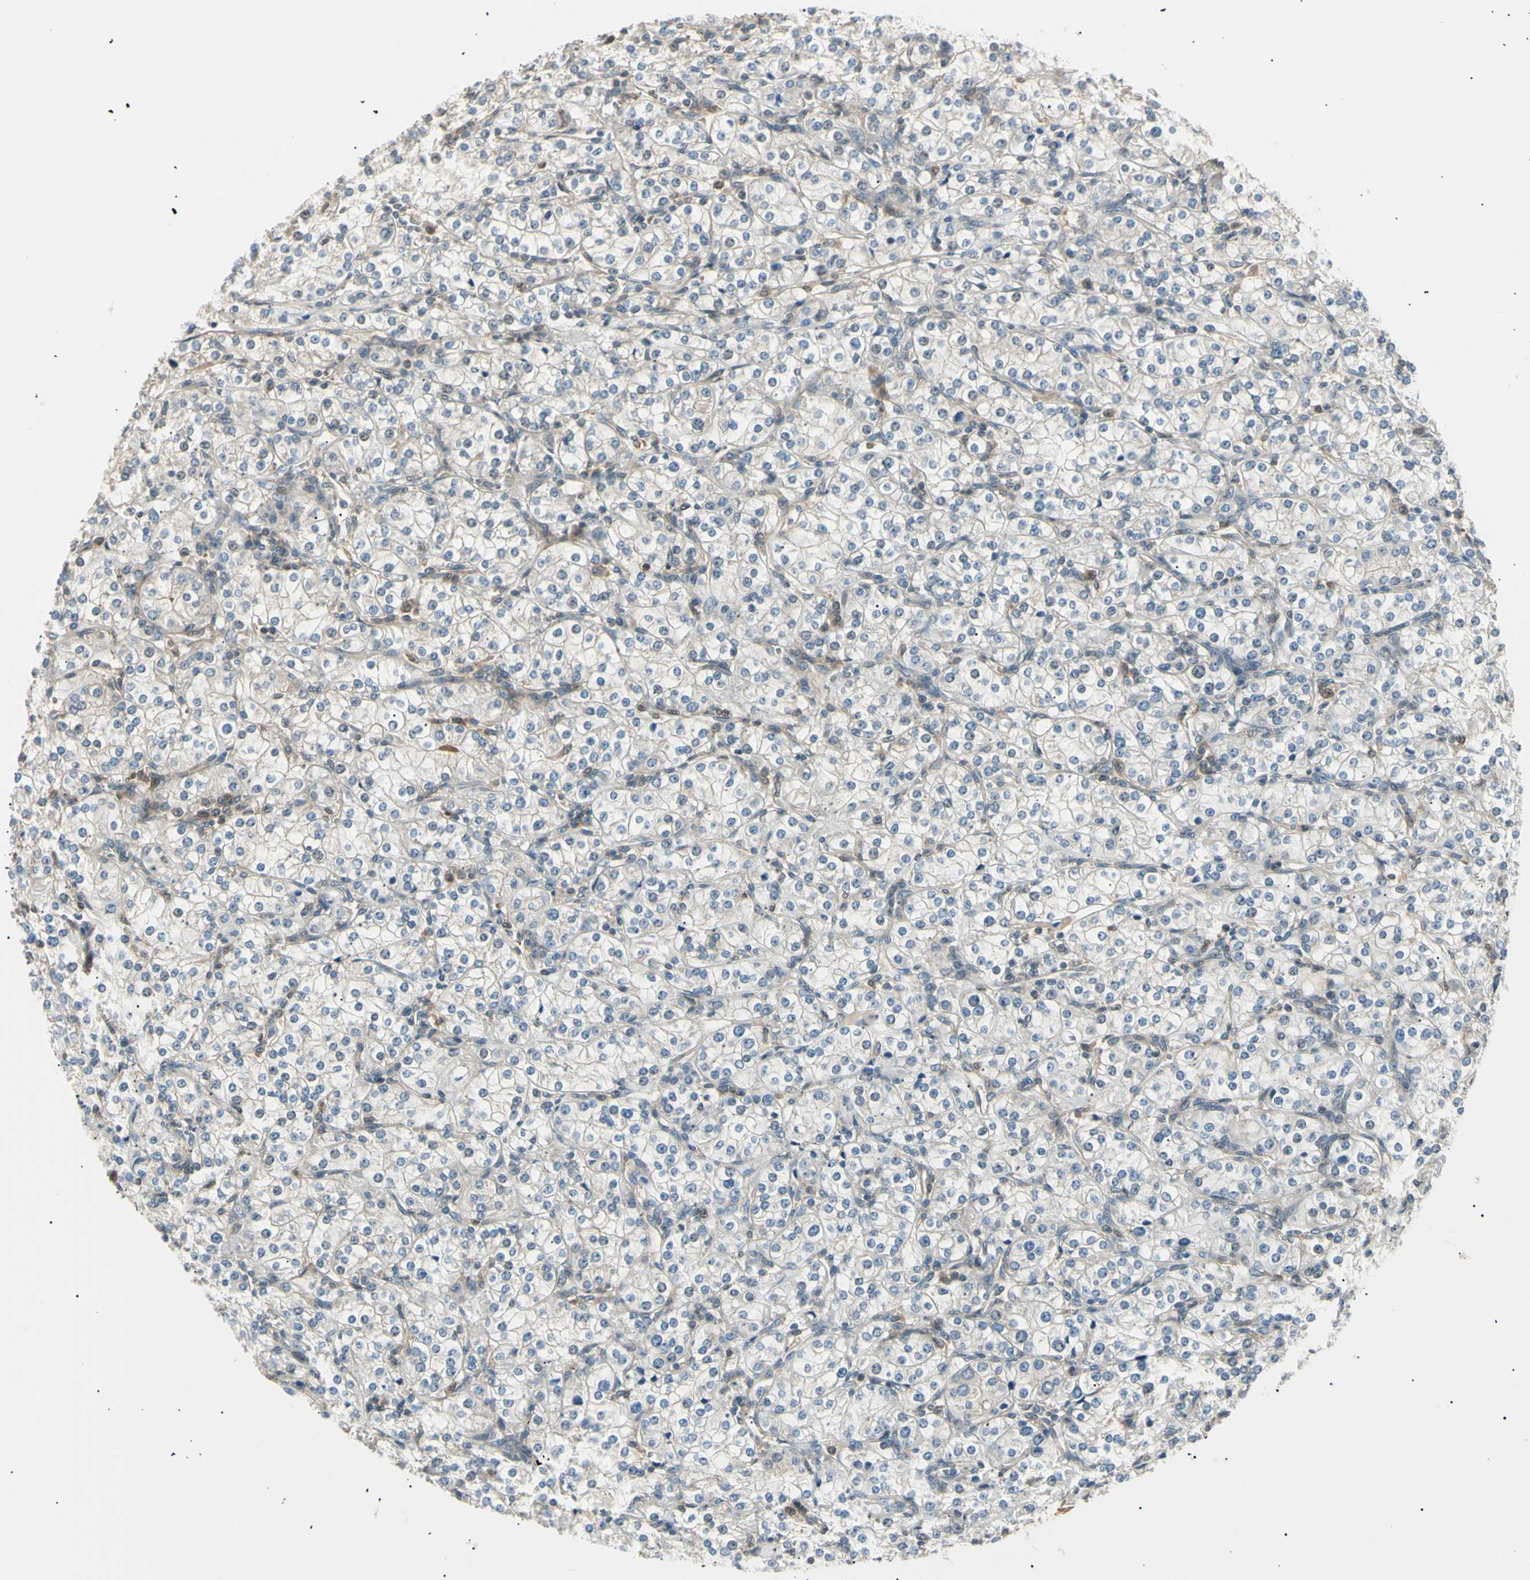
{"staining": {"intensity": "negative", "quantity": "none", "location": "none"}, "tissue": "renal cancer", "cell_type": "Tumor cells", "image_type": "cancer", "snomed": [{"axis": "morphology", "description": "Adenocarcinoma, NOS"}, {"axis": "topography", "description": "Kidney"}], "caption": "The histopathology image displays no staining of tumor cells in renal cancer.", "gene": "LHPP", "patient": {"sex": "male", "age": 77}}